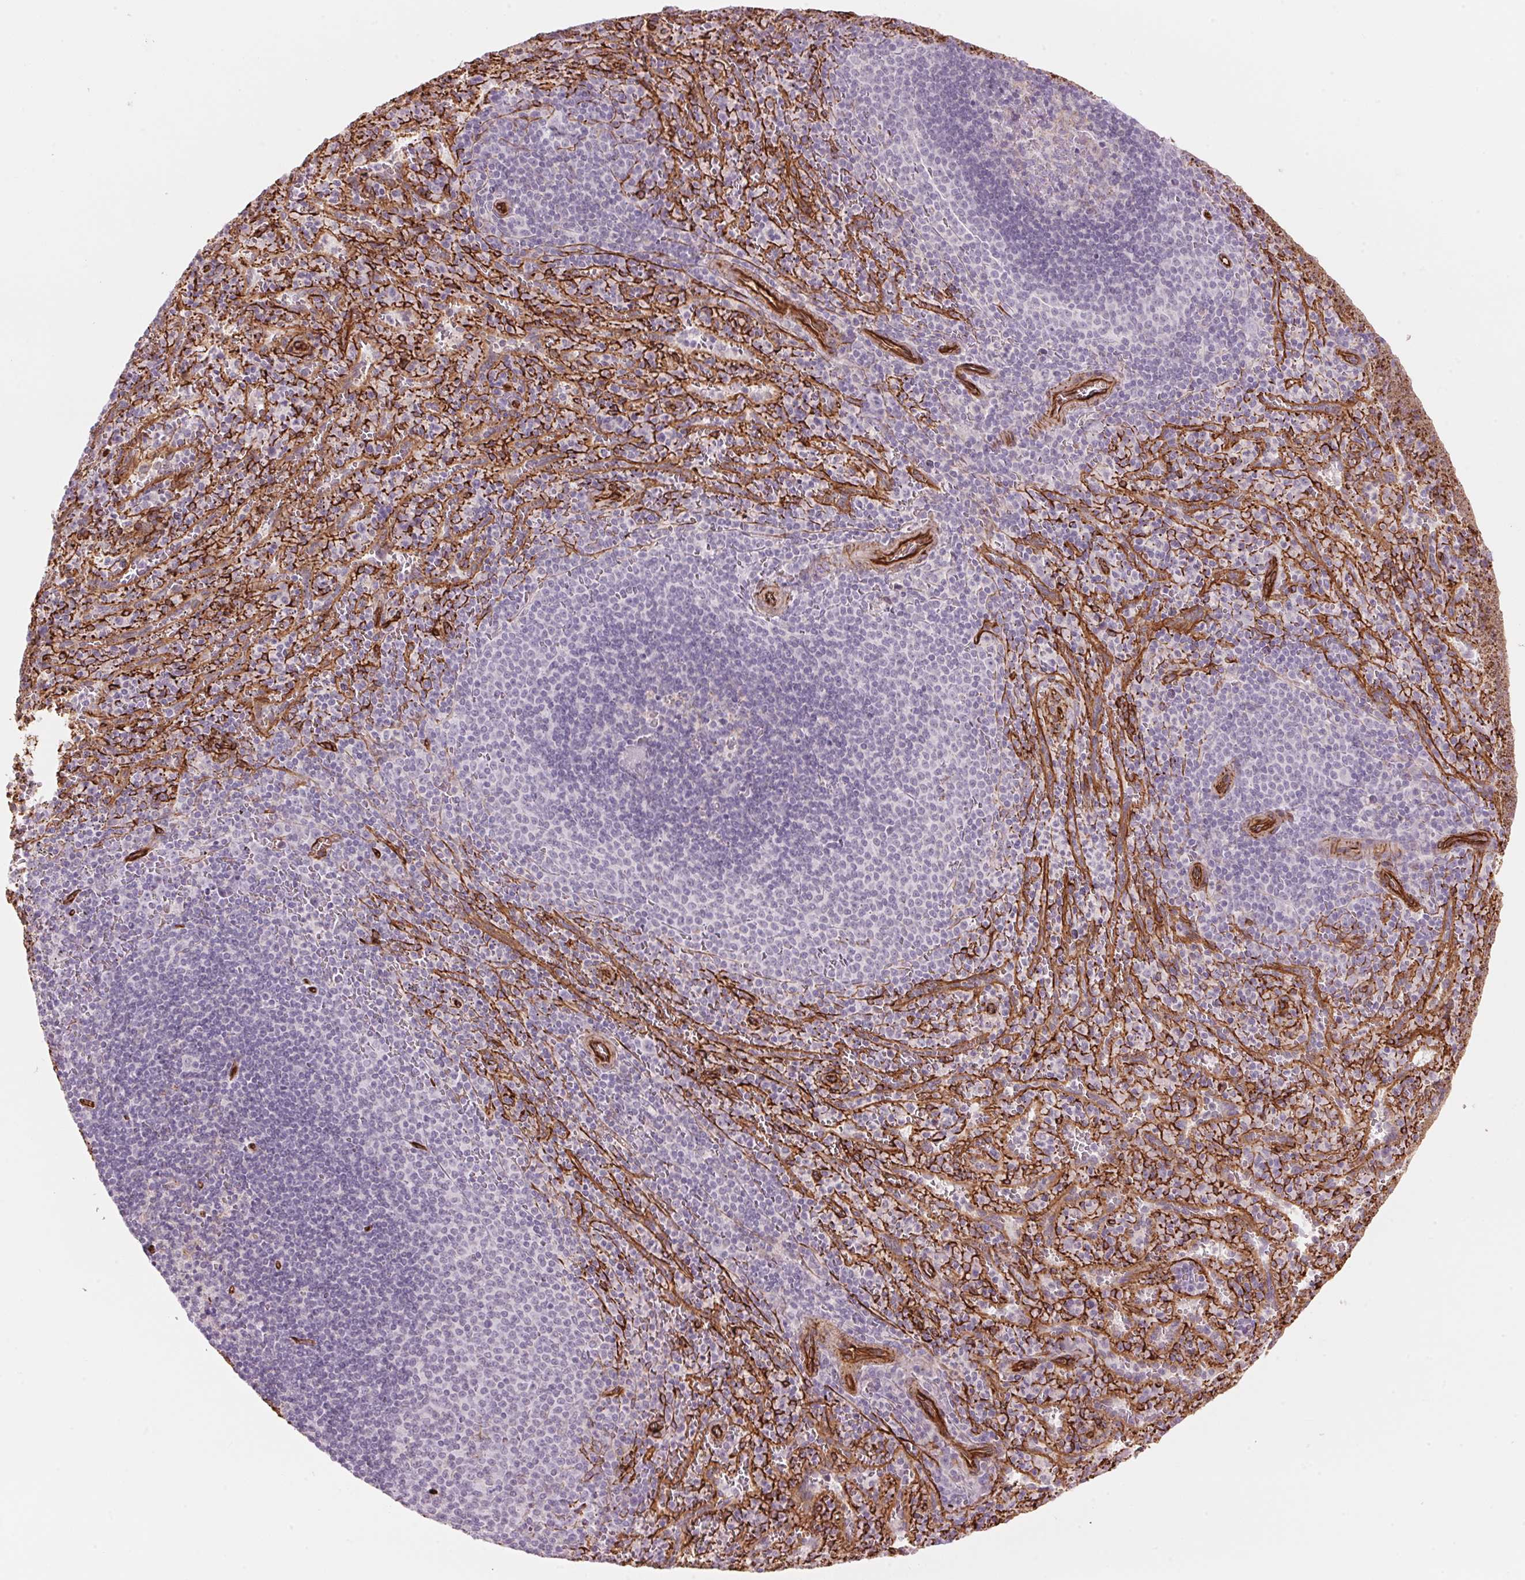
{"staining": {"intensity": "negative", "quantity": "none", "location": "none"}, "tissue": "spleen", "cell_type": "Cells in red pulp", "image_type": "normal", "snomed": [{"axis": "morphology", "description": "Normal tissue, NOS"}, {"axis": "topography", "description": "Spleen"}], "caption": "Image shows no significant protein staining in cells in red pulp of normal spleen.", "gene": "CLPS", "patient": {"sex": "male", "age": 57}}